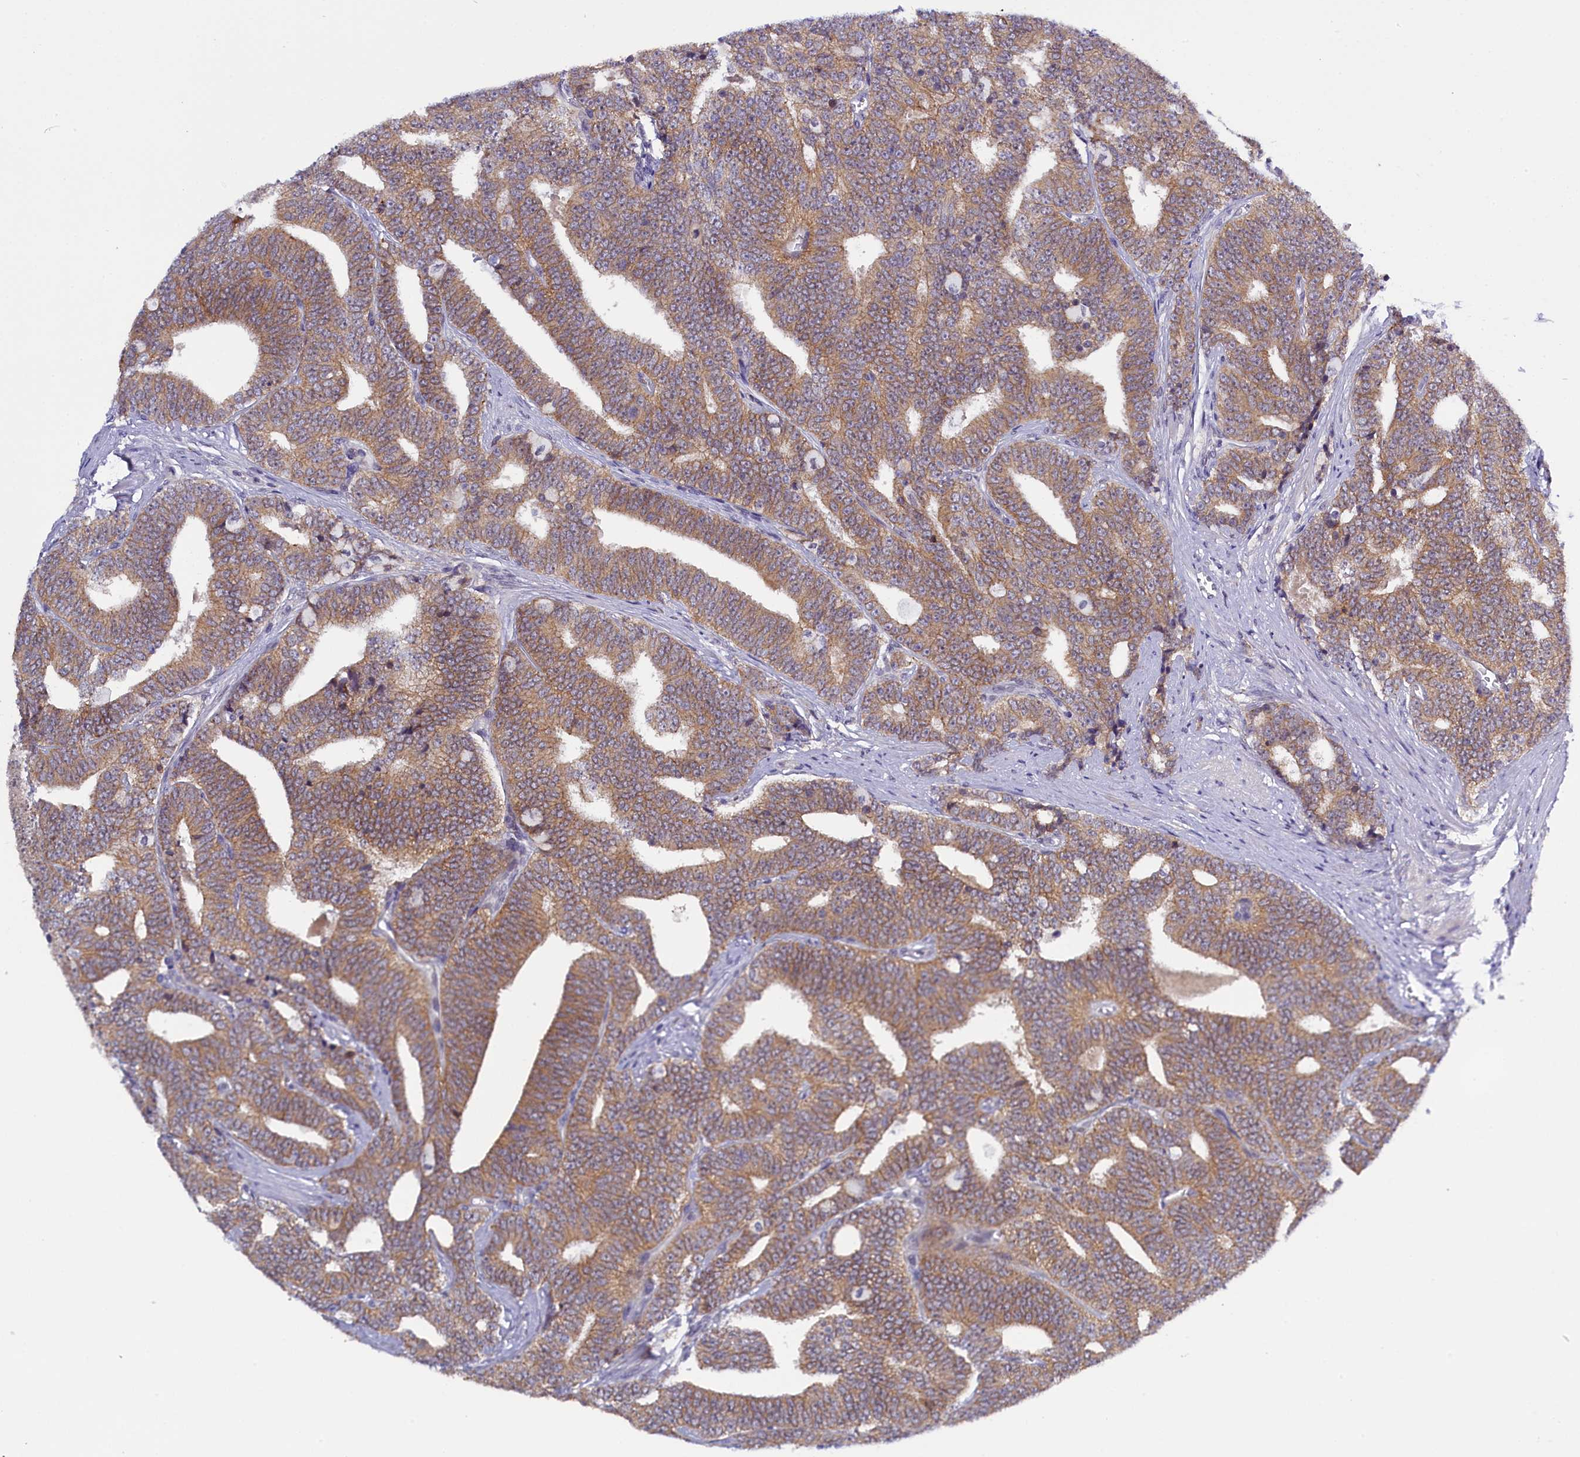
{"staining": {"intensity": "moderate", "quantity": ">75%", "location": "cytoplasmic/membranous"}, "tissue": "prostate cancer", "cell_type": "Tumor cells", "image_type": "cancer", "snomed": [{"axis": "morphology", "description": "Adenocarcinoma, High grade"}, {"axis": "topography", "description": "Prostate and seminal vesicle, NOS"}], "caption": "Protein staining displays moderate cytoplasmic/membranous positivity in approximately >75% of tumor cells in prostate cancer.", "gene": "ENKD1", "patient": {"sex": "male", "age": 67}}